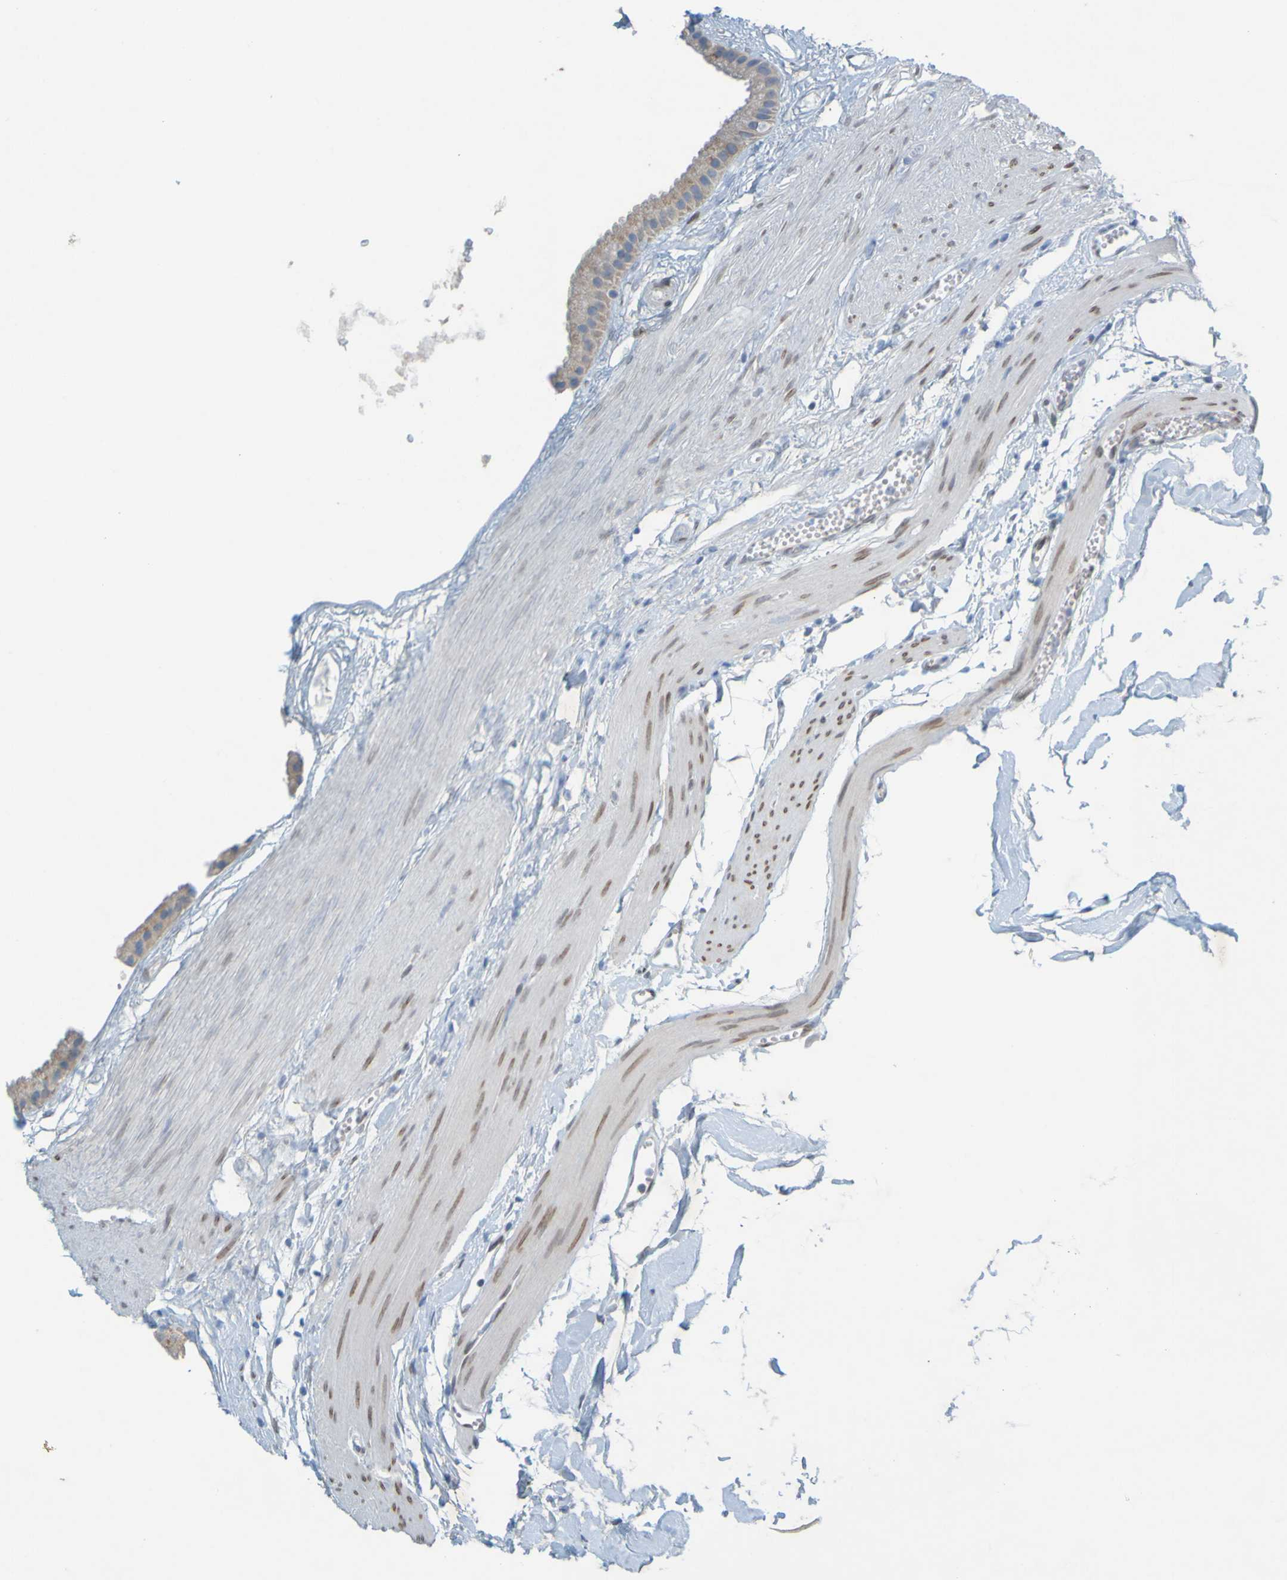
{"staining": {"intensity": "weak", "quantity": ">75%", "location": "cytoplasmic/membranous"}, "tissue": "gallbladder", "cell_type": "Glandular cells", "image_type": "normal", "snomed": [{"axis": "morphology", "description": "Normal tissue, NOS"}, {"axis": "topography", "description": "Gallbladder"}], "caption": "Approximately >75% of glandular cells in unremarkable human gallbladder display weak cytoplasmic/membranous protein staining as visualized by brown immunohistochemical staining.", "gene": "MAG", "patient": {"sex": "female", "age": 64}}